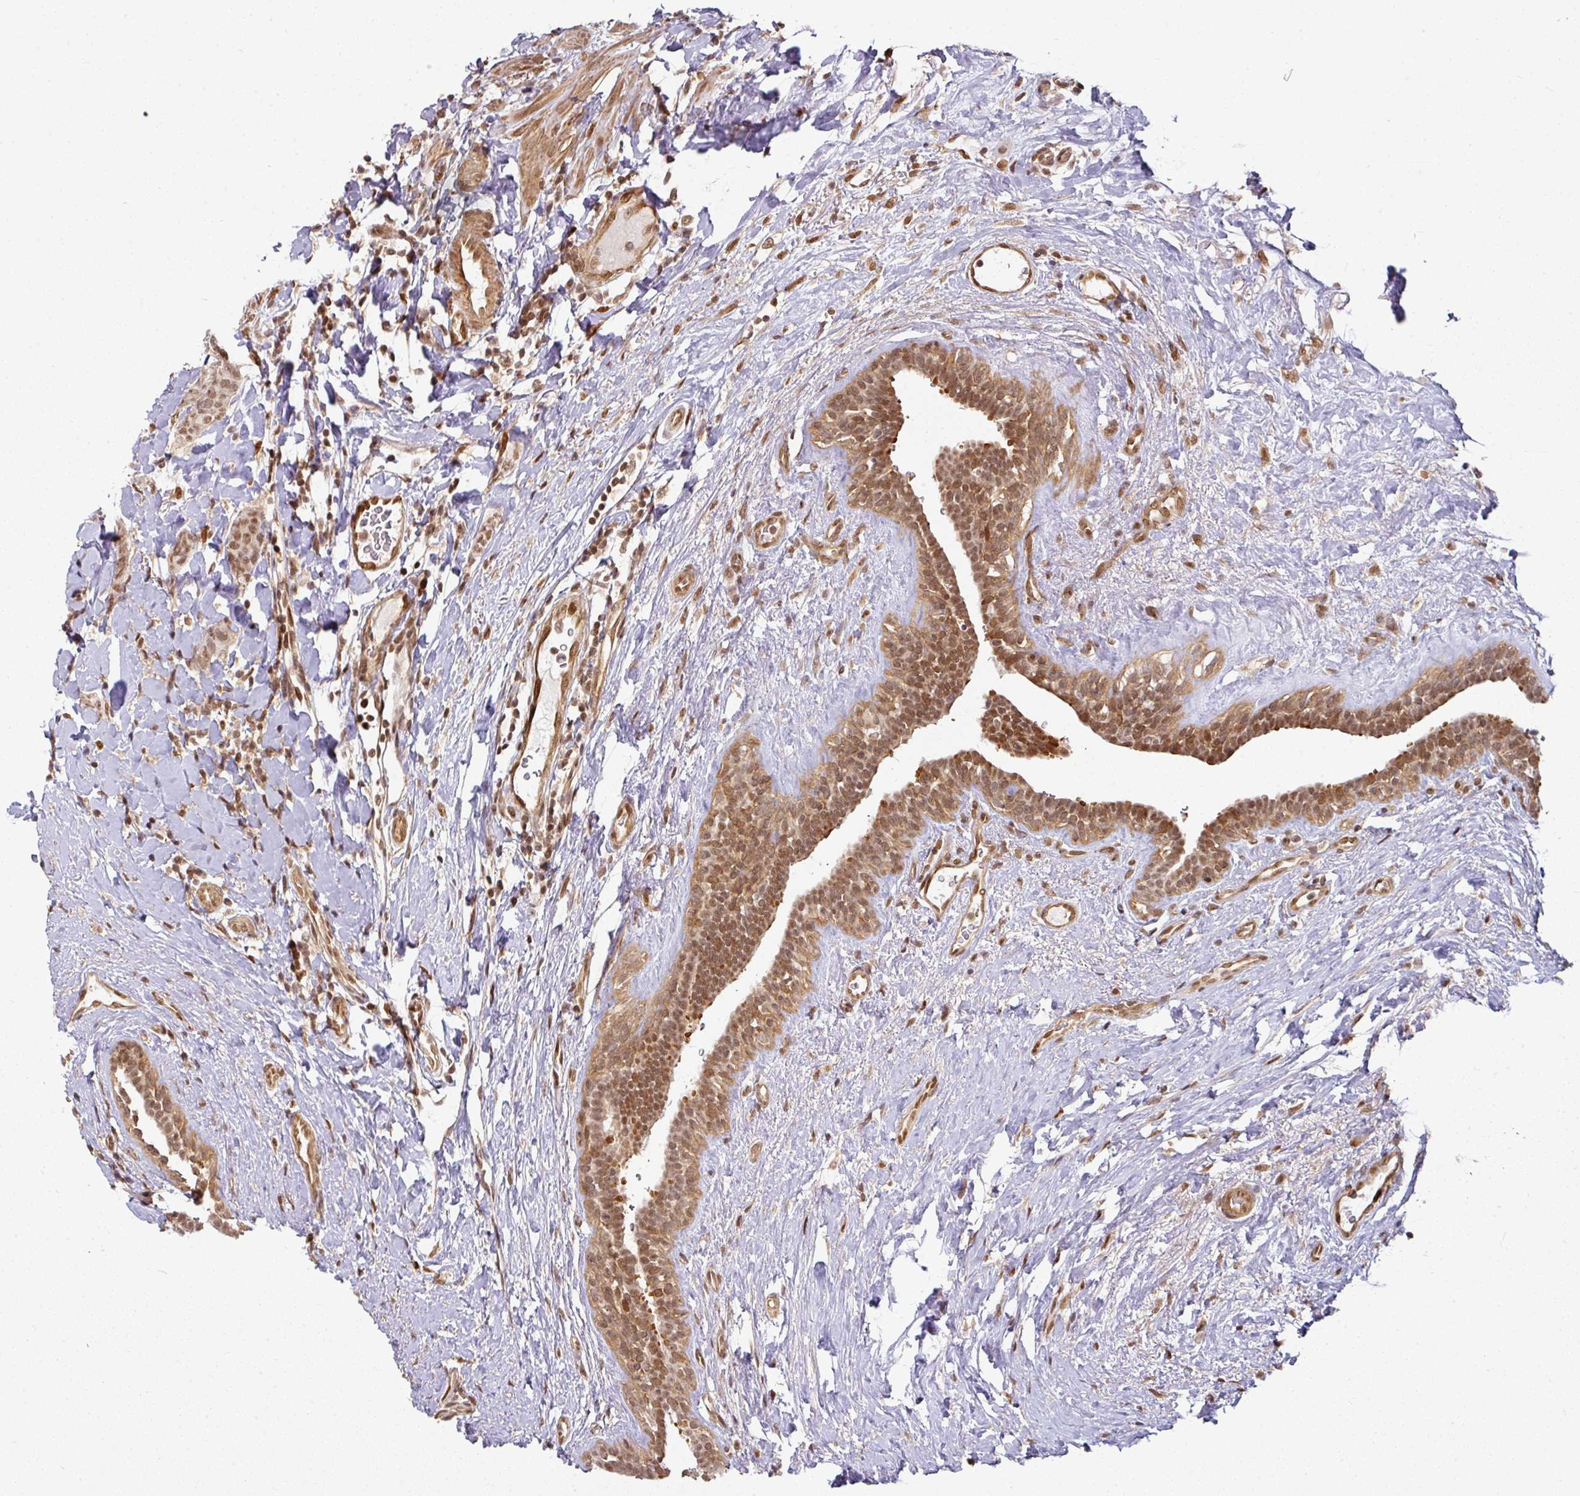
{"staining": {"intensity": "moderate", "quantity": ">75%", "location": "nuclear"}, "tissue": "breast cancer", "cell_type": "Tumor cells", "image_type": "cancer", "snomed": [{"axis": "morphology", "description": "Duct carcinoma"}, {"axis": "topography", "description": "Breast"}], "caption": "Brown immunohistochemical staining in human breast infiltrating ductal carcinoma shows moderate nuclear expression in approximately >75% of tumor cells.", "gene": "SIK3", "patient": {"sex": "female", "age": 40}}